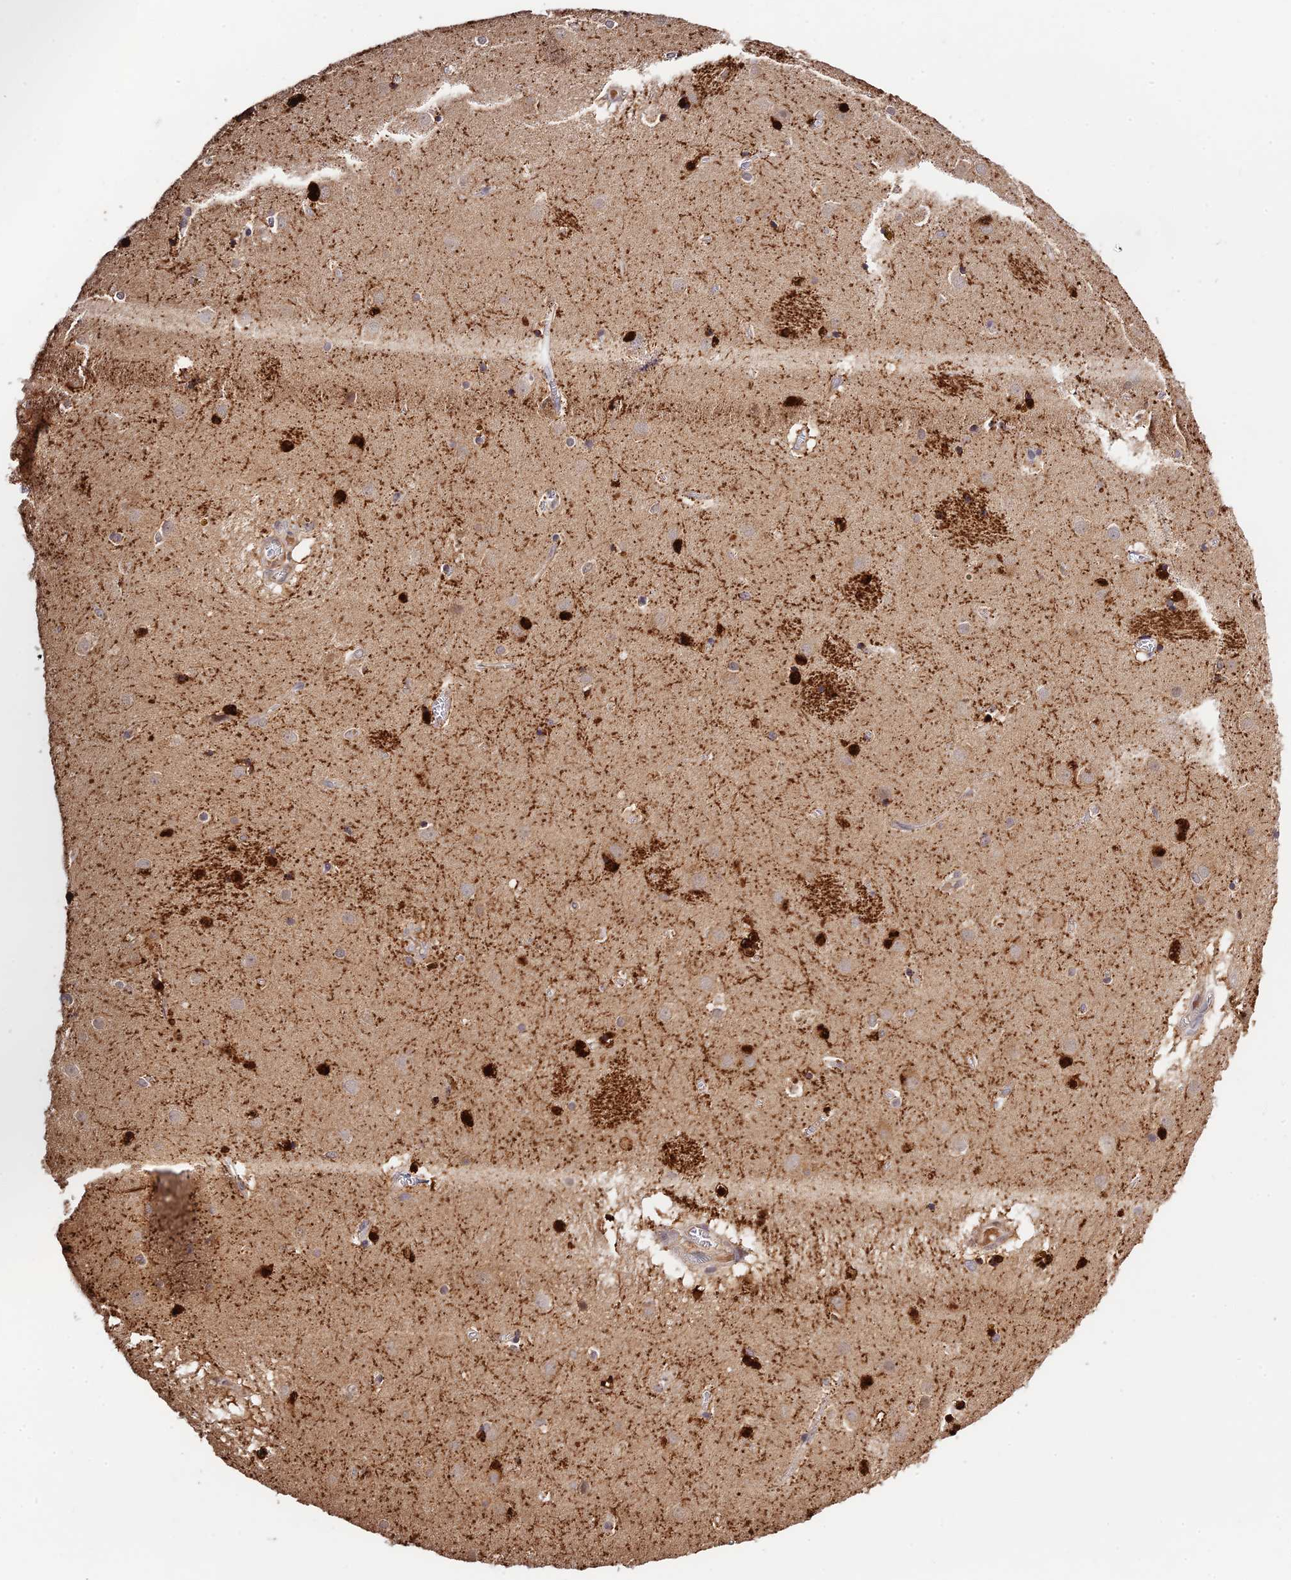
{"staining": {"intensity": "strong", "quantity": "25%-75%", "location": "cytoplasmic/membranous,nuclear"}, "tissue": "caudate", "cell_type": "Glial cells", "image_type": "normal", "snomed": [{"axis": "morphology", "description": "Normal tissue, NOS"}, {"axis": "topography", "description": "Lateral ventricle wall"}], "caption": "Protein staining of normal caudate shows strong cytoplasmic/membranous,nuclear staining in about 25%-75% of glial cells.", "gene": "CWH43", "patient": {"sex": "male", "age": 70}}